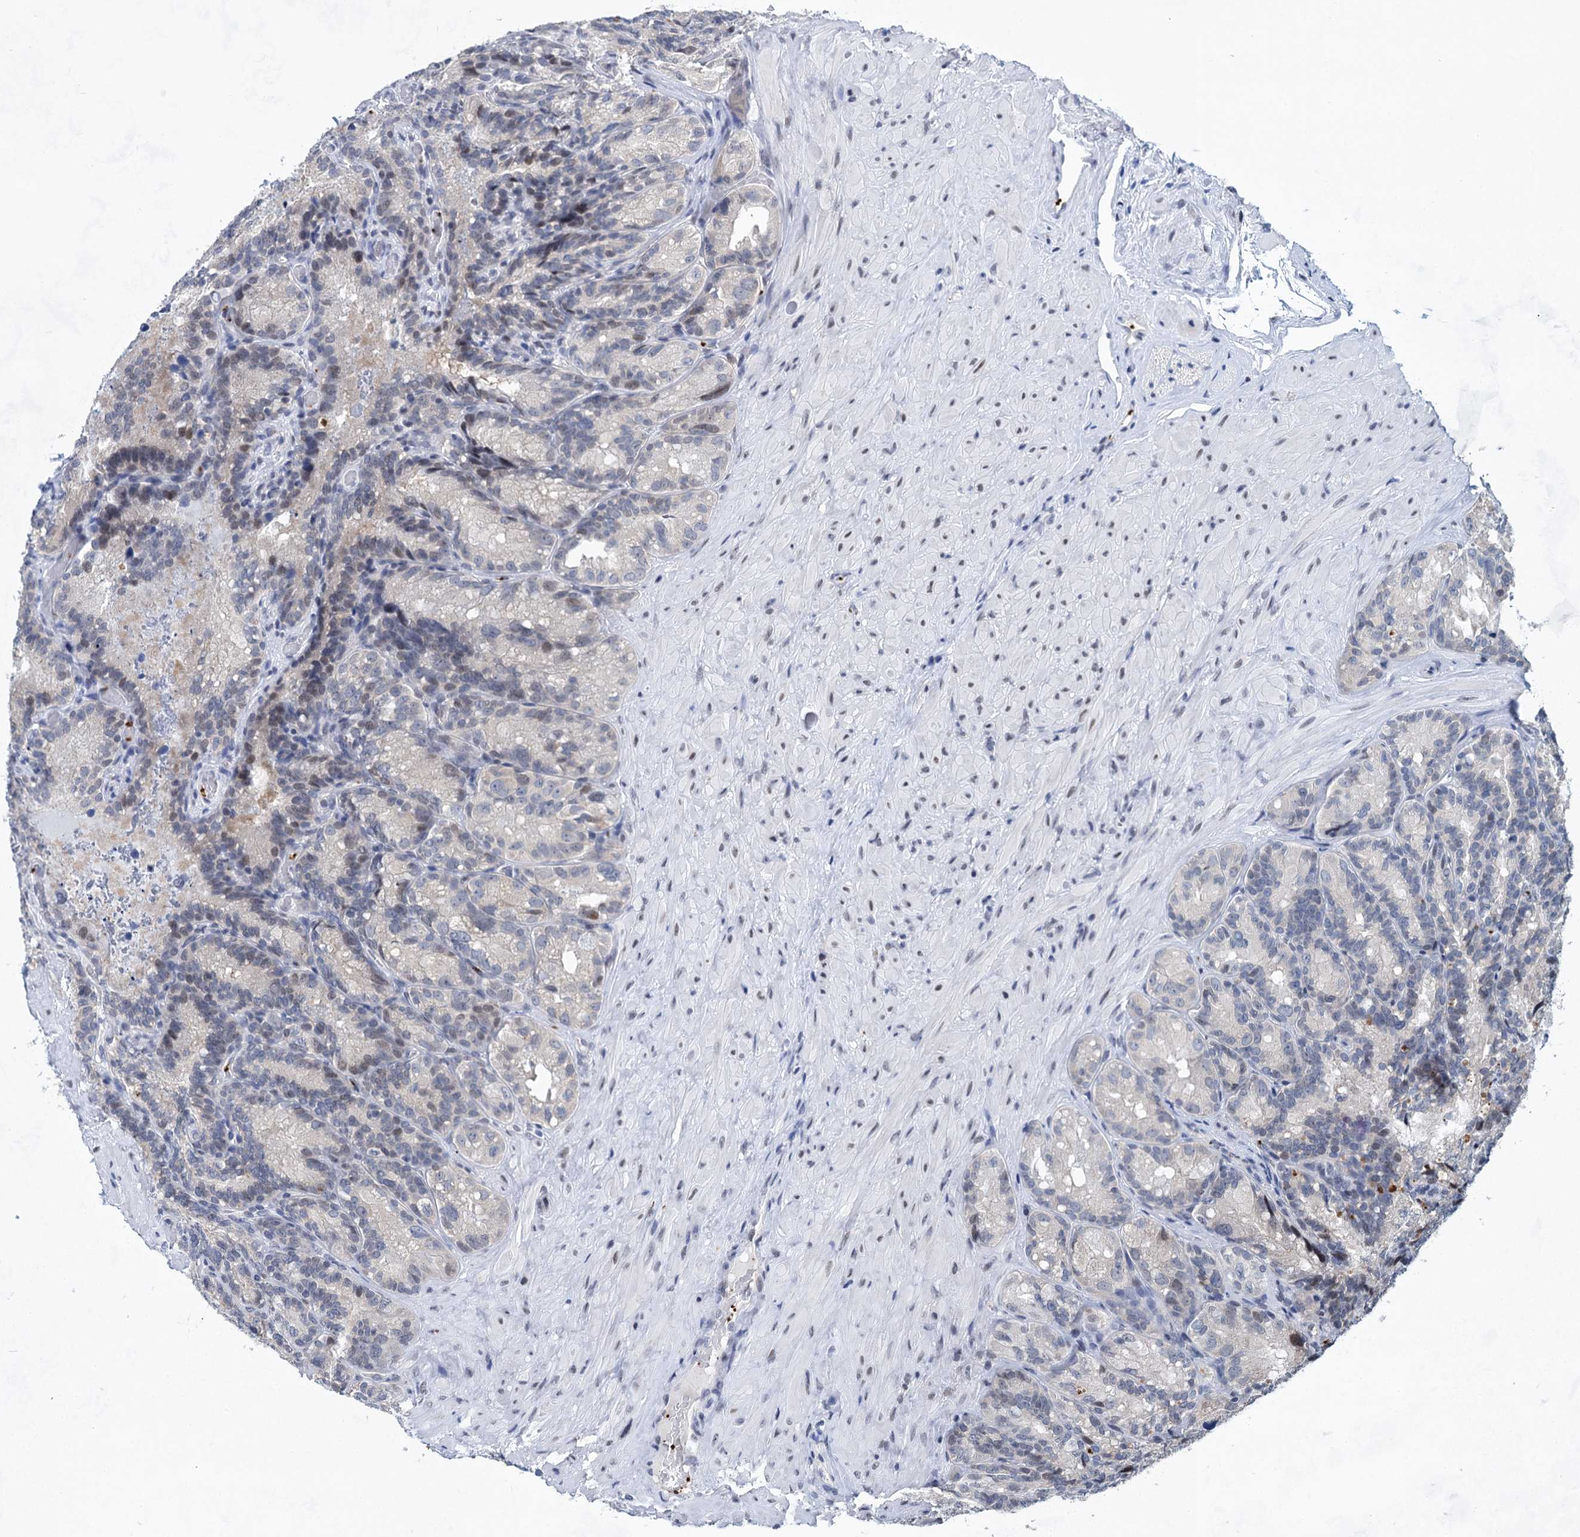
{"staining": {"intensity": "weak", "quantity": "<25%", "location": "nuclear"}, "tissue": "seminal vesicle", "cell_type": "Glandular cells", "image_type": "normal", "snomed": [{"axis": "morphology", "description": "Normal tissue, NOS"}, {"axis": "topography", "description": "Seminal veicle"}], "caption": "High power microscopy photomicrograph of an immunohistochemistry micrograph of unremarkable seminal vesicle, revealing no significant staining in glandular cells. (DAB immunohistochemistry (IHC) with hematoxylin counter stain).", "gene": "MON2", "patient": {"sex": "male", "age": 60}}